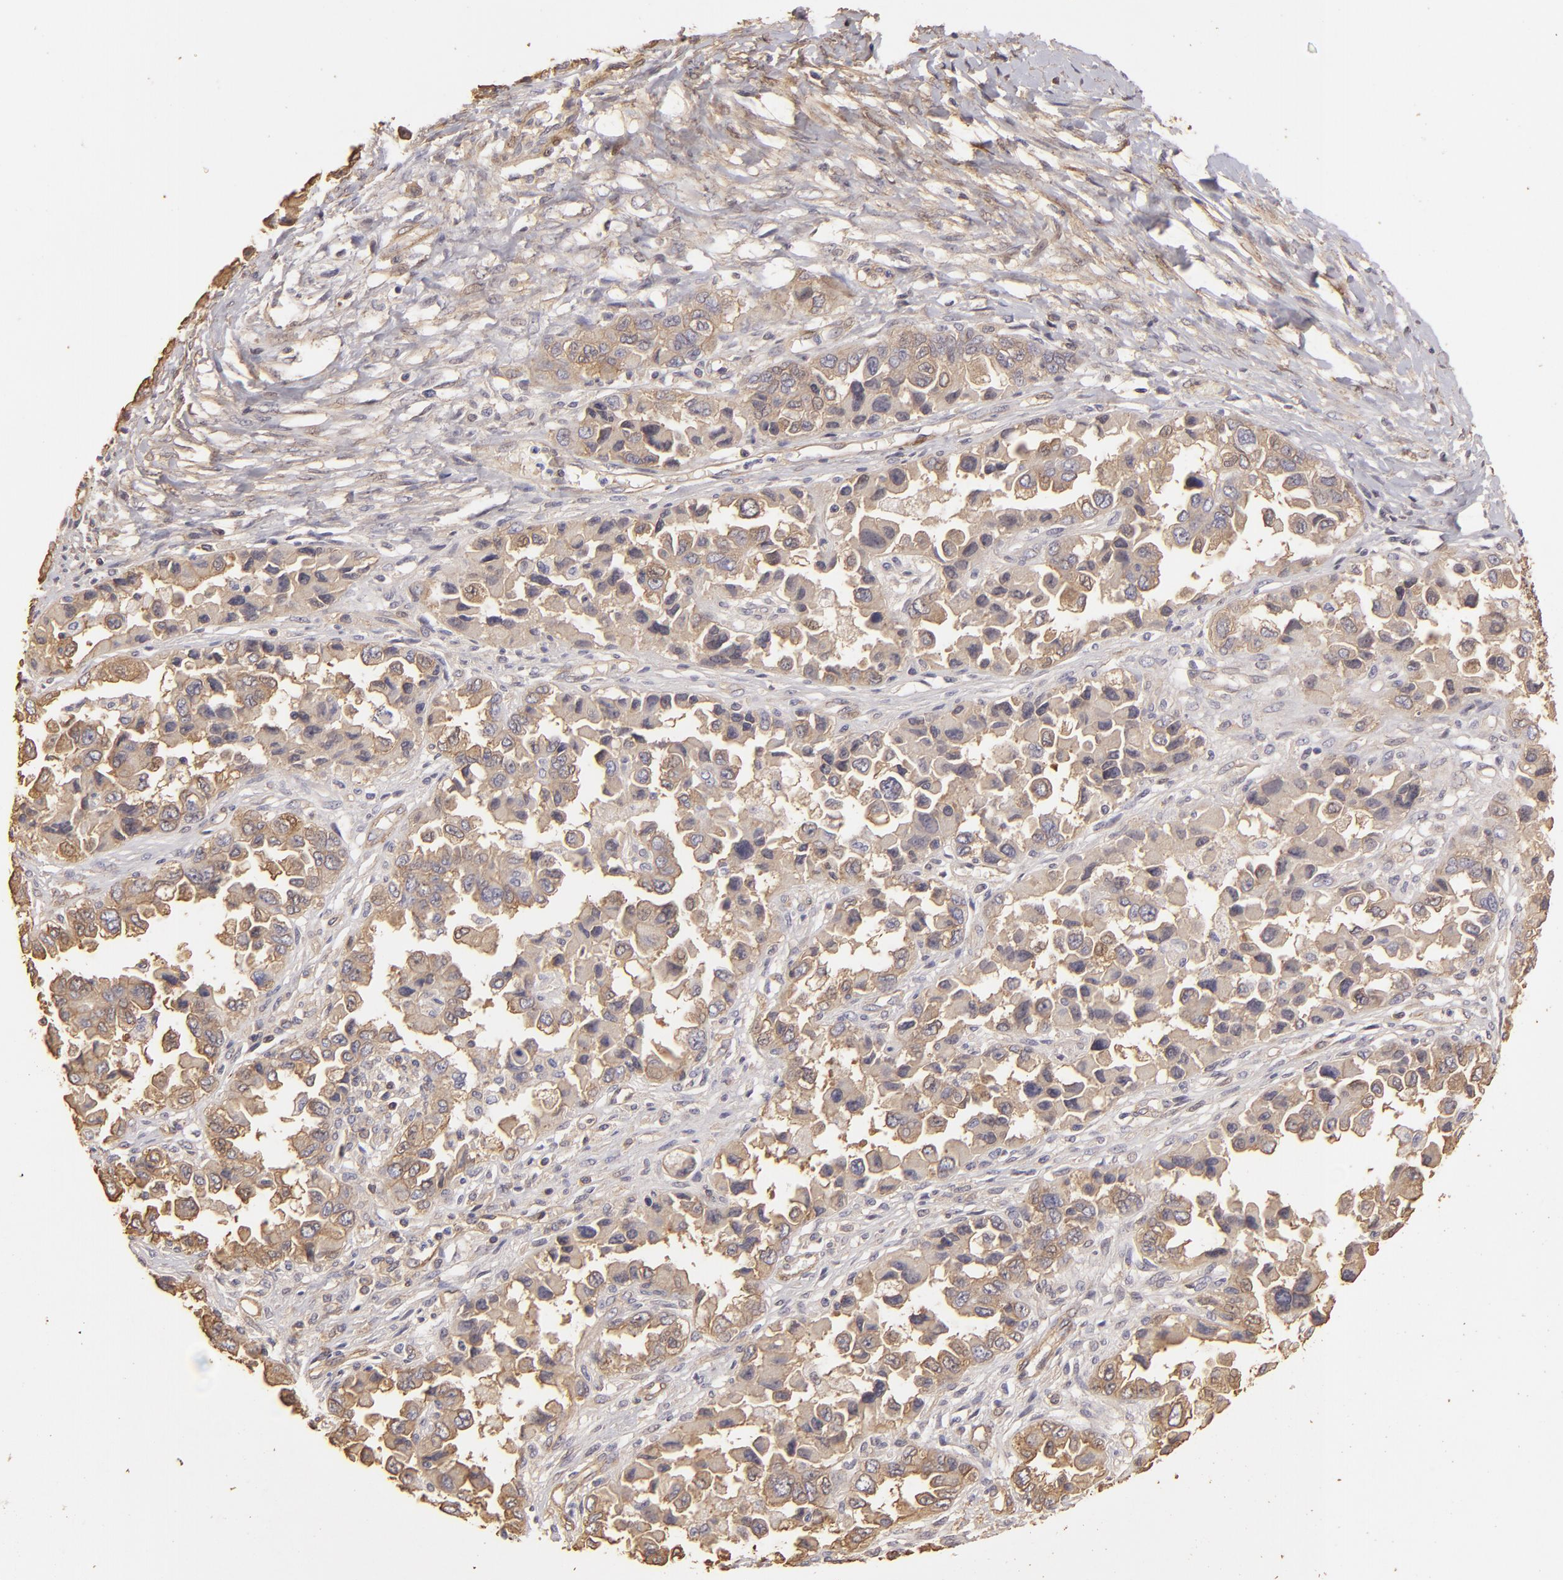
{"staining": {"intensity": "weak", "quantity": ">75%", "location": "cytoplasmic/membranous"}, "tissue": "ovarian cancer", "cell_type": "Tumor cells", "image_type": "cancer", "snomed": [{"axis": "morphology", "description": "Cystadenocarcinoma, serous, NOS"}, {"axis": "topography", "description": "Ovary"}], "caption": "Immunohistochemical staining of ovarian cancer exhibits weak cytoplasmic/membranous protein staining in approximately >75% of tumor cells.", "gene": "HSPB6", "patient": {"sex": "female", "age": 84}}